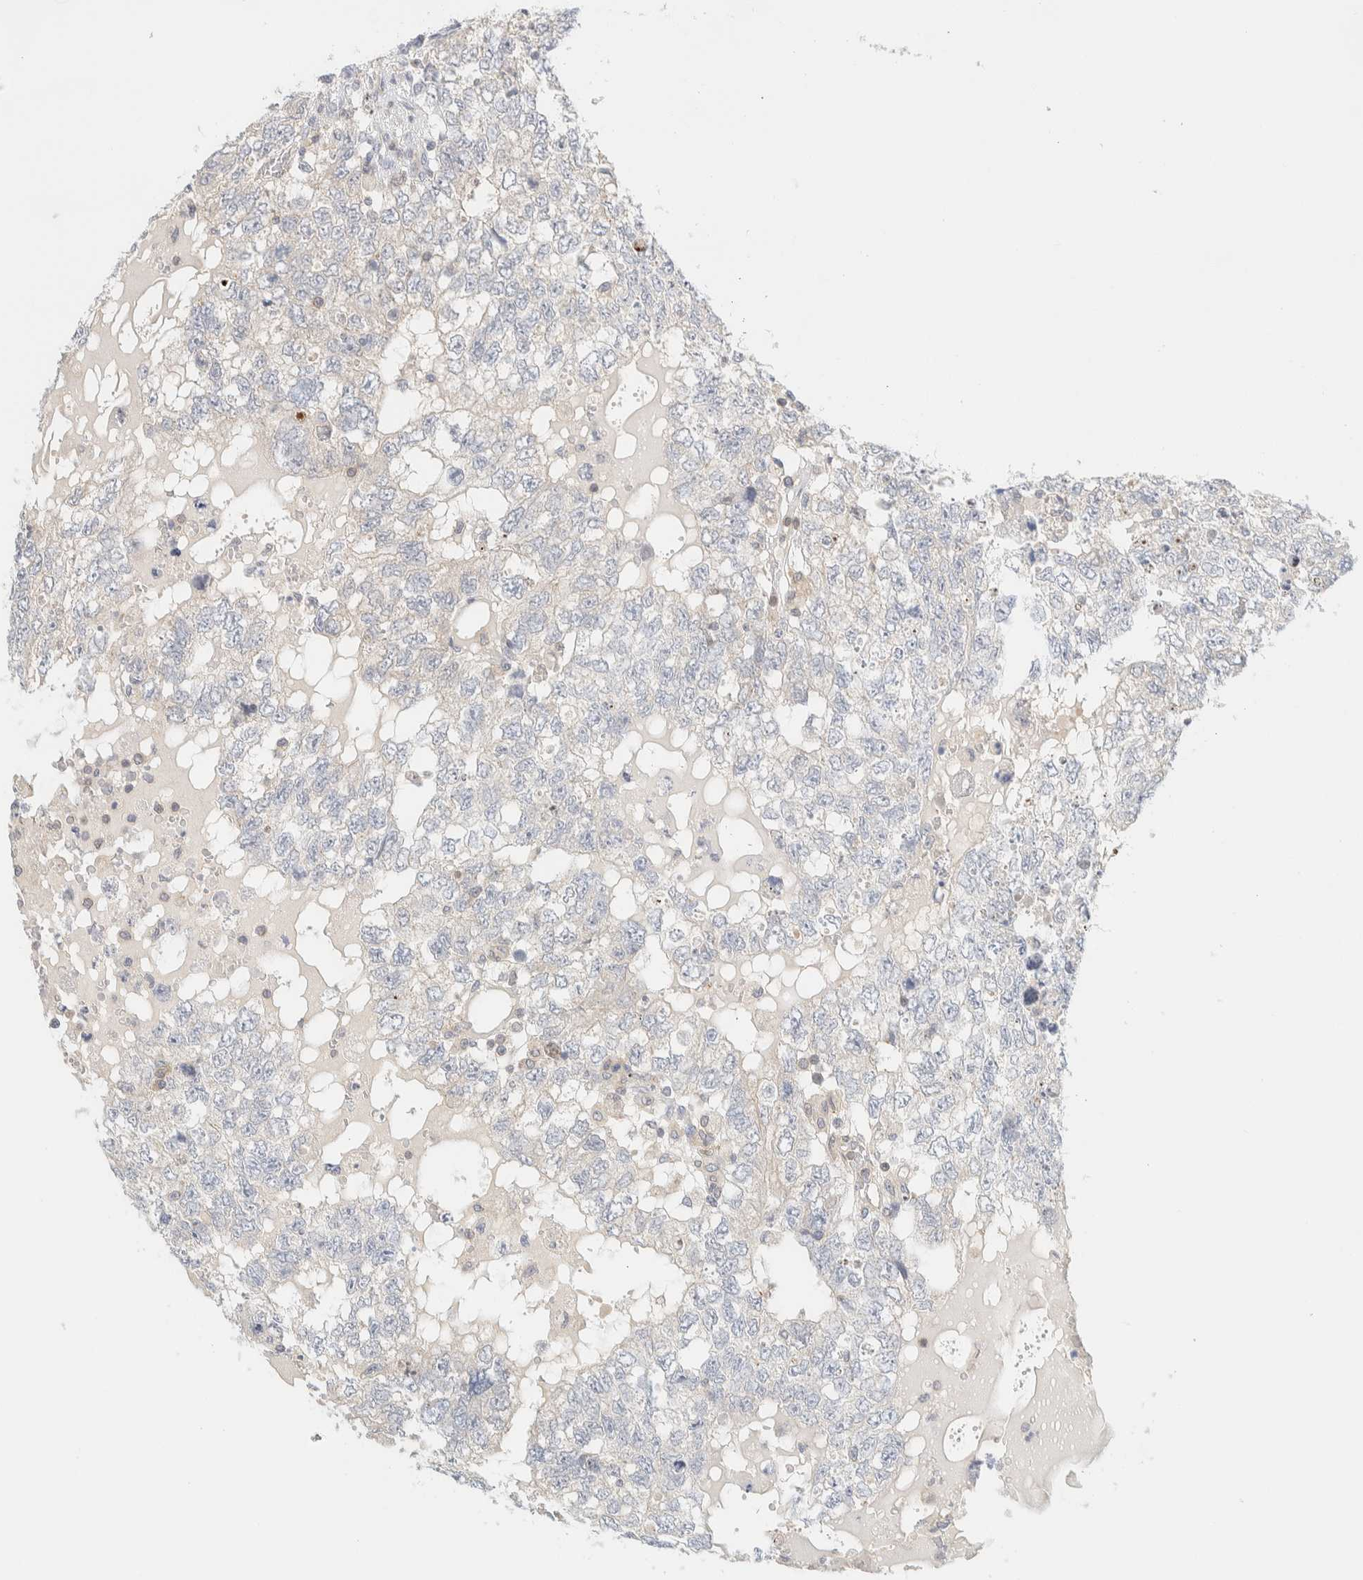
{"staining": {"intensity": "negative", "quantity": "none", "location": "none"}, "tissue": "testis cancer", "cell_type": "Tumor cells", "image_type": "cancer", "snomed": [{"axis": "morphology", "description": "Carcinoma, Embryonal, NOS"}, {"axis": "topography", "description": "Testis"}], "caption": "An immunohistochemistry photomicrograph of testis embryonal carcinoma is shown. There is no staining in tumor cells of testis embryonal carcinoma.", "gene": "PCYT2", "patient": {"sex": "male", "age": 36}}